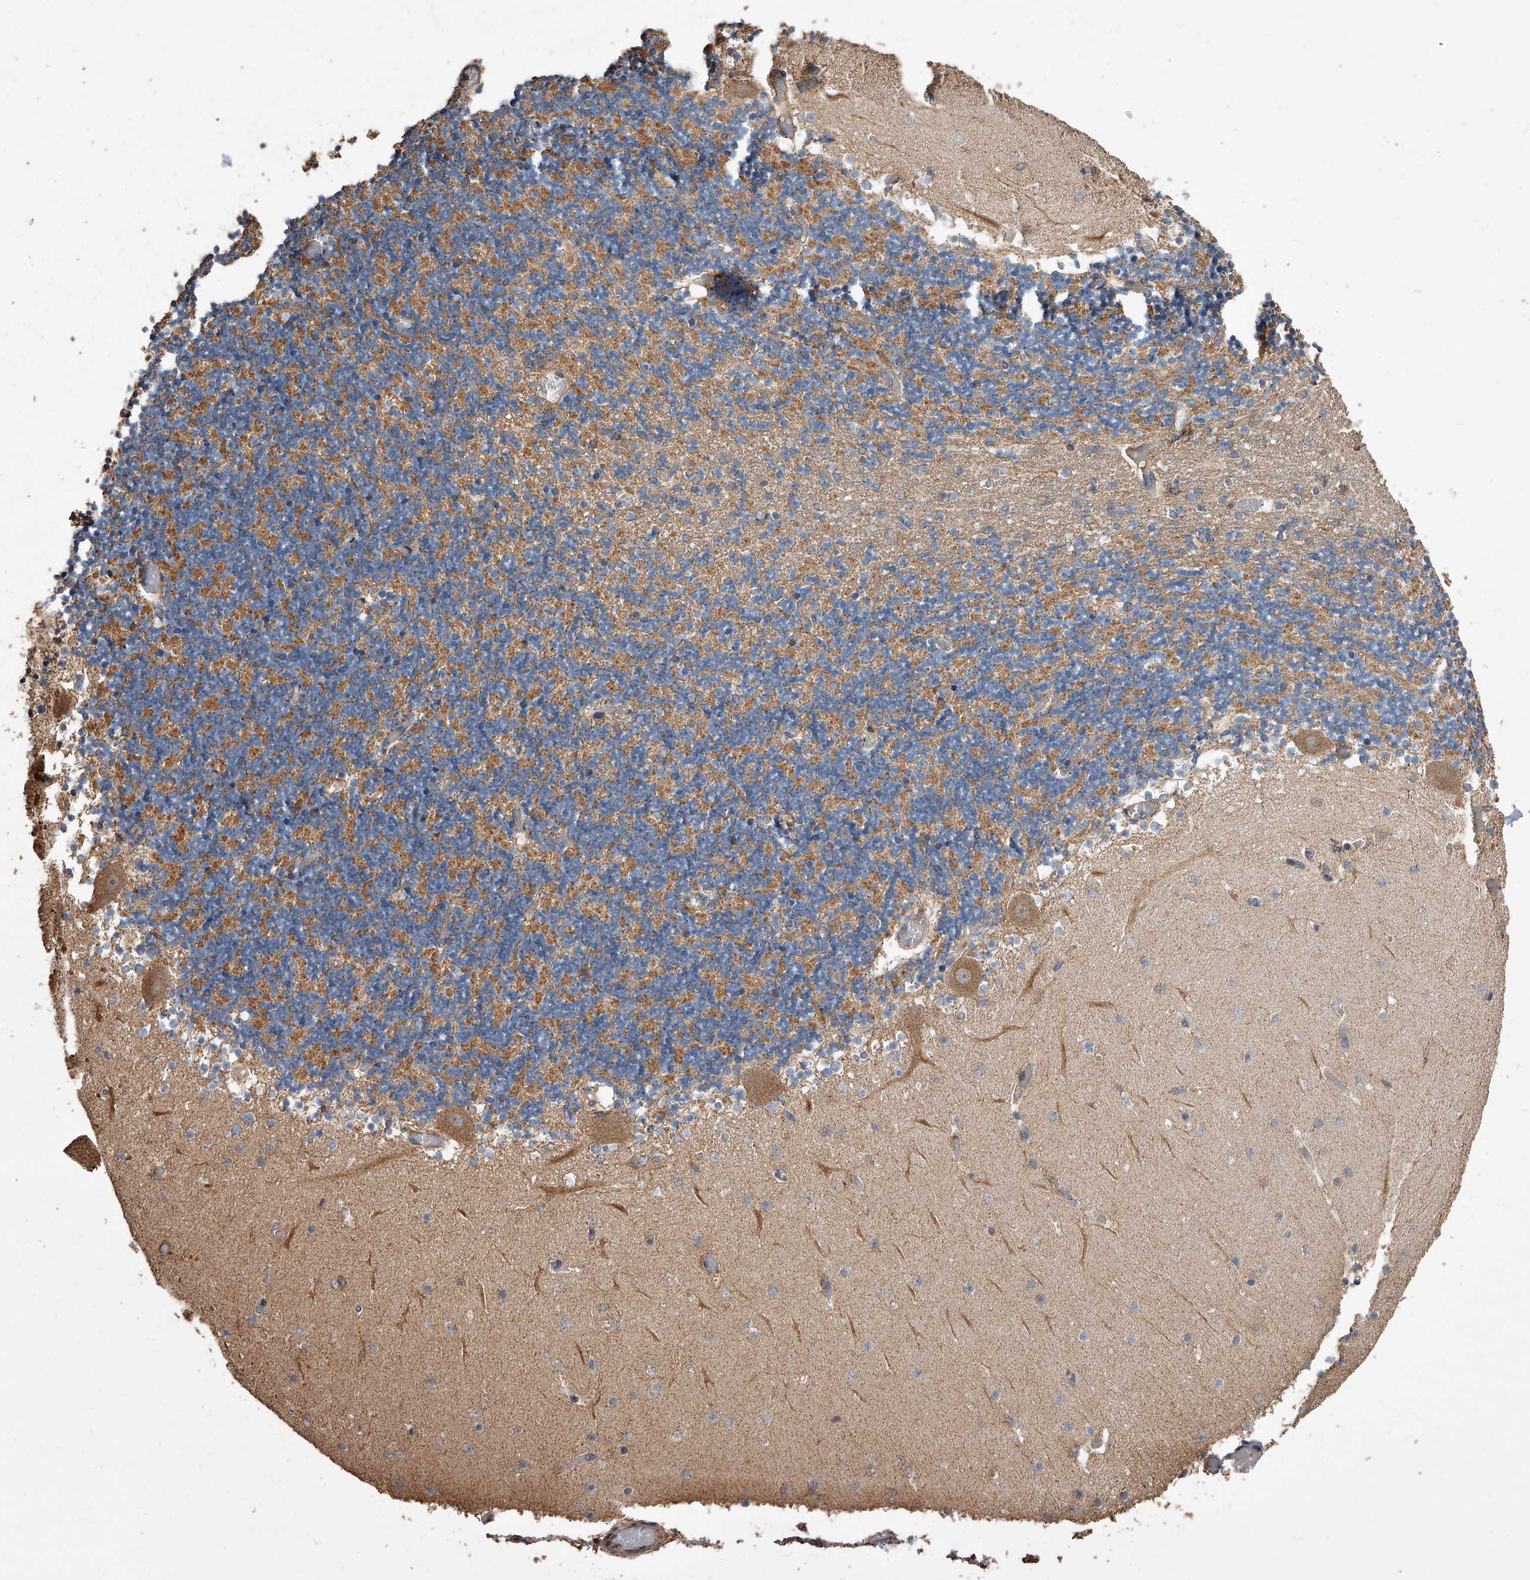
{"staining": {"intensity": "weak", "quantity": "25%-75%", "location": "cytoplasmic/membranous"}, "tissue": "cerebellum", "cell_type": "Cells in granular layer", "image_type": "normal", "snomed": [{"axis": "morphology", "description": "Normal tissue, NOS"}, {"axis": "topography", "description": "Cerebellum"}], "caption": "IHC histopathology image of normal human cerebellum stained for a protein (brown), which shows low levels of weak cytoplasmic/membranous positivity in about 25%-75% of cells in granular layer.", "gene": "LTV1", "patient": {"sex": "female", "age": 28}}